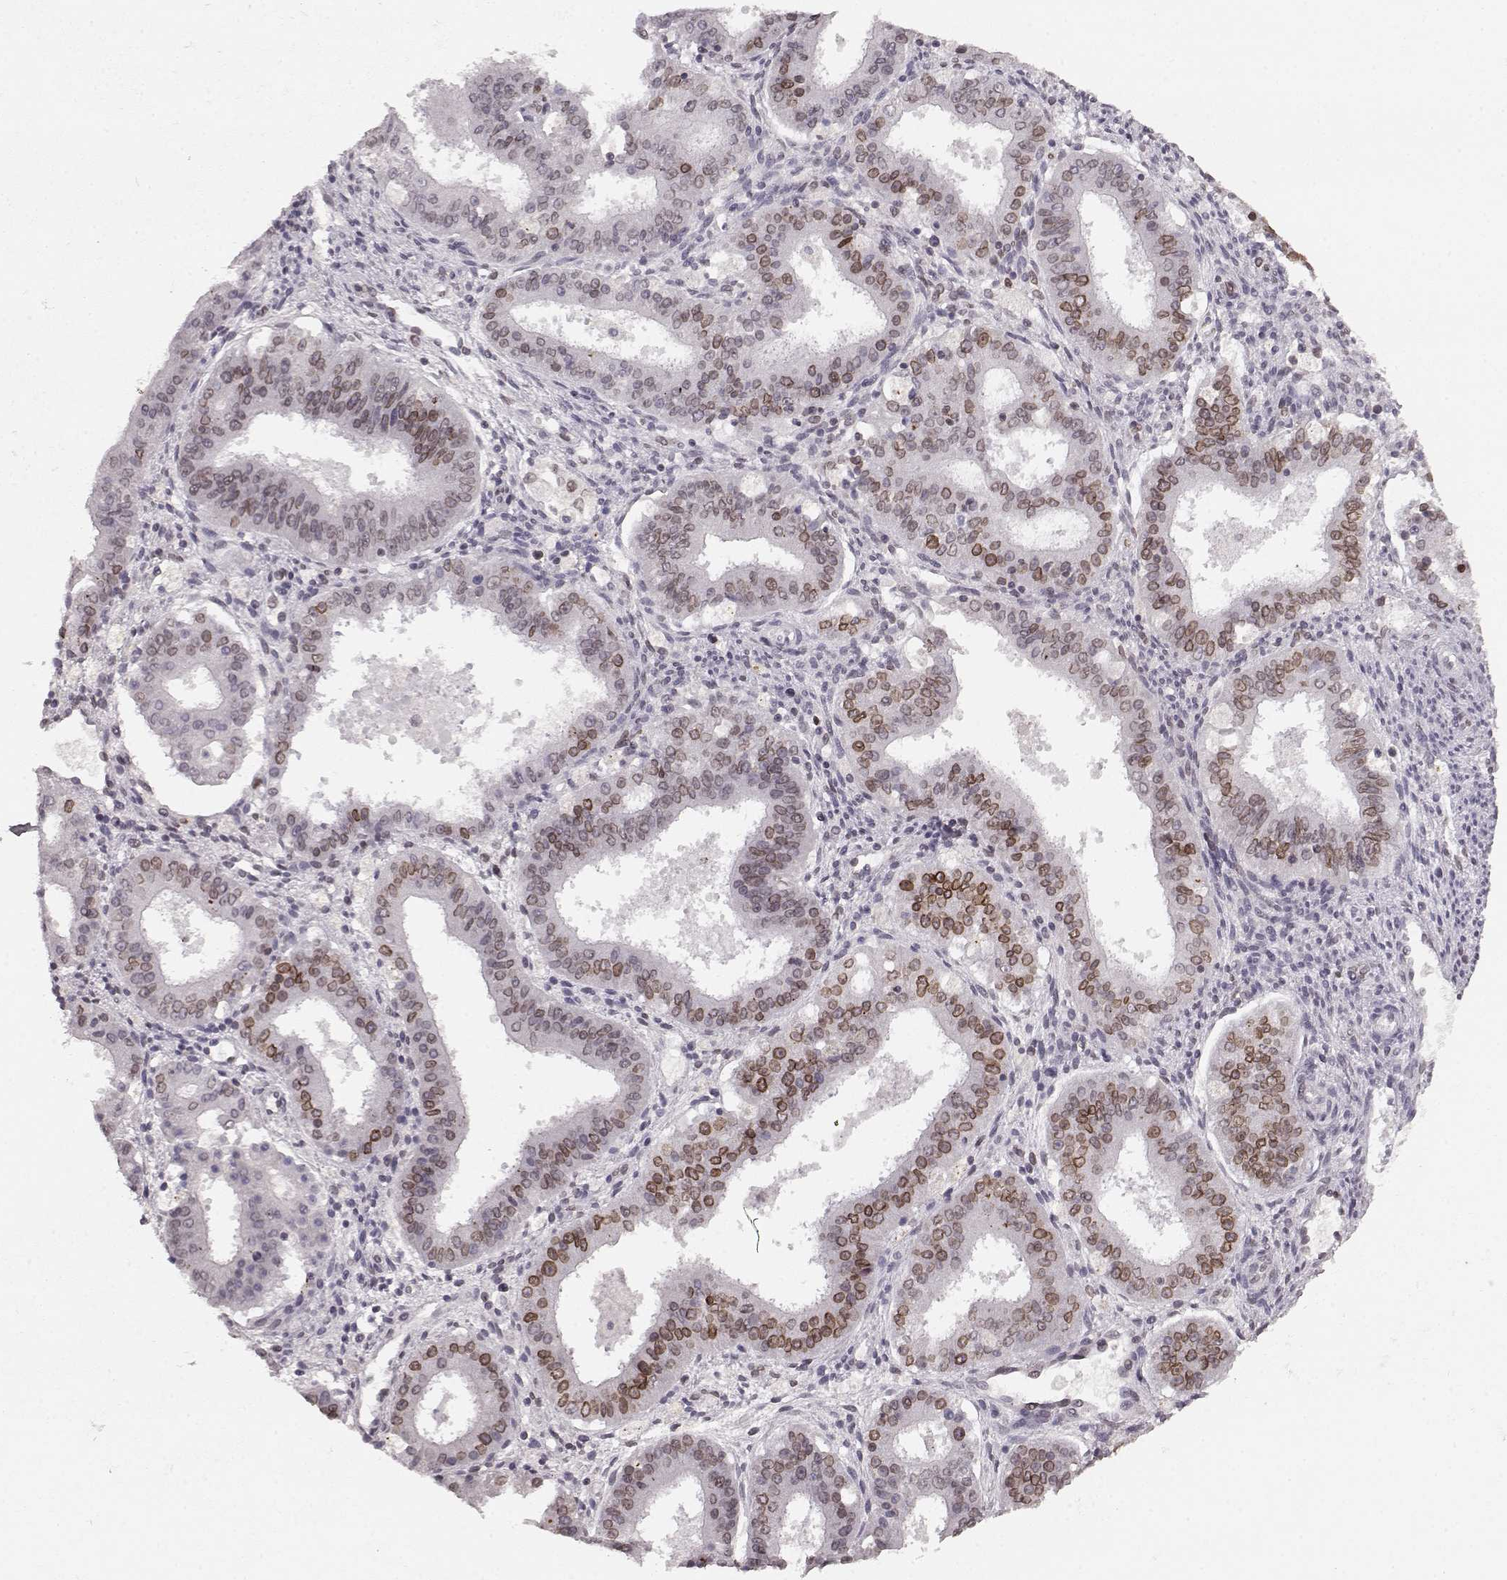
{"staining": {"intensity": "moderate", "quantity": ">75%", "location": "cytoplasmic/membranous,nuclear"}, "tissue": "ovarian cancer", "cell_type": "Tumor cells", "image_type": "cancer", "snomed": [{"axis": "morphology", "description": "Carcinoma, endometroid"}, {"axis": "topography", "description": "Ovary"}], "caption": "Ovarian endometroid carcinoma stained with a brown dye reveals moderate cytoplasmic/membranous and nuclear positive expression in about >75% of tumor cells.", "gene": "DCAF12", "patient": {"sex": "female", "age": 42}}